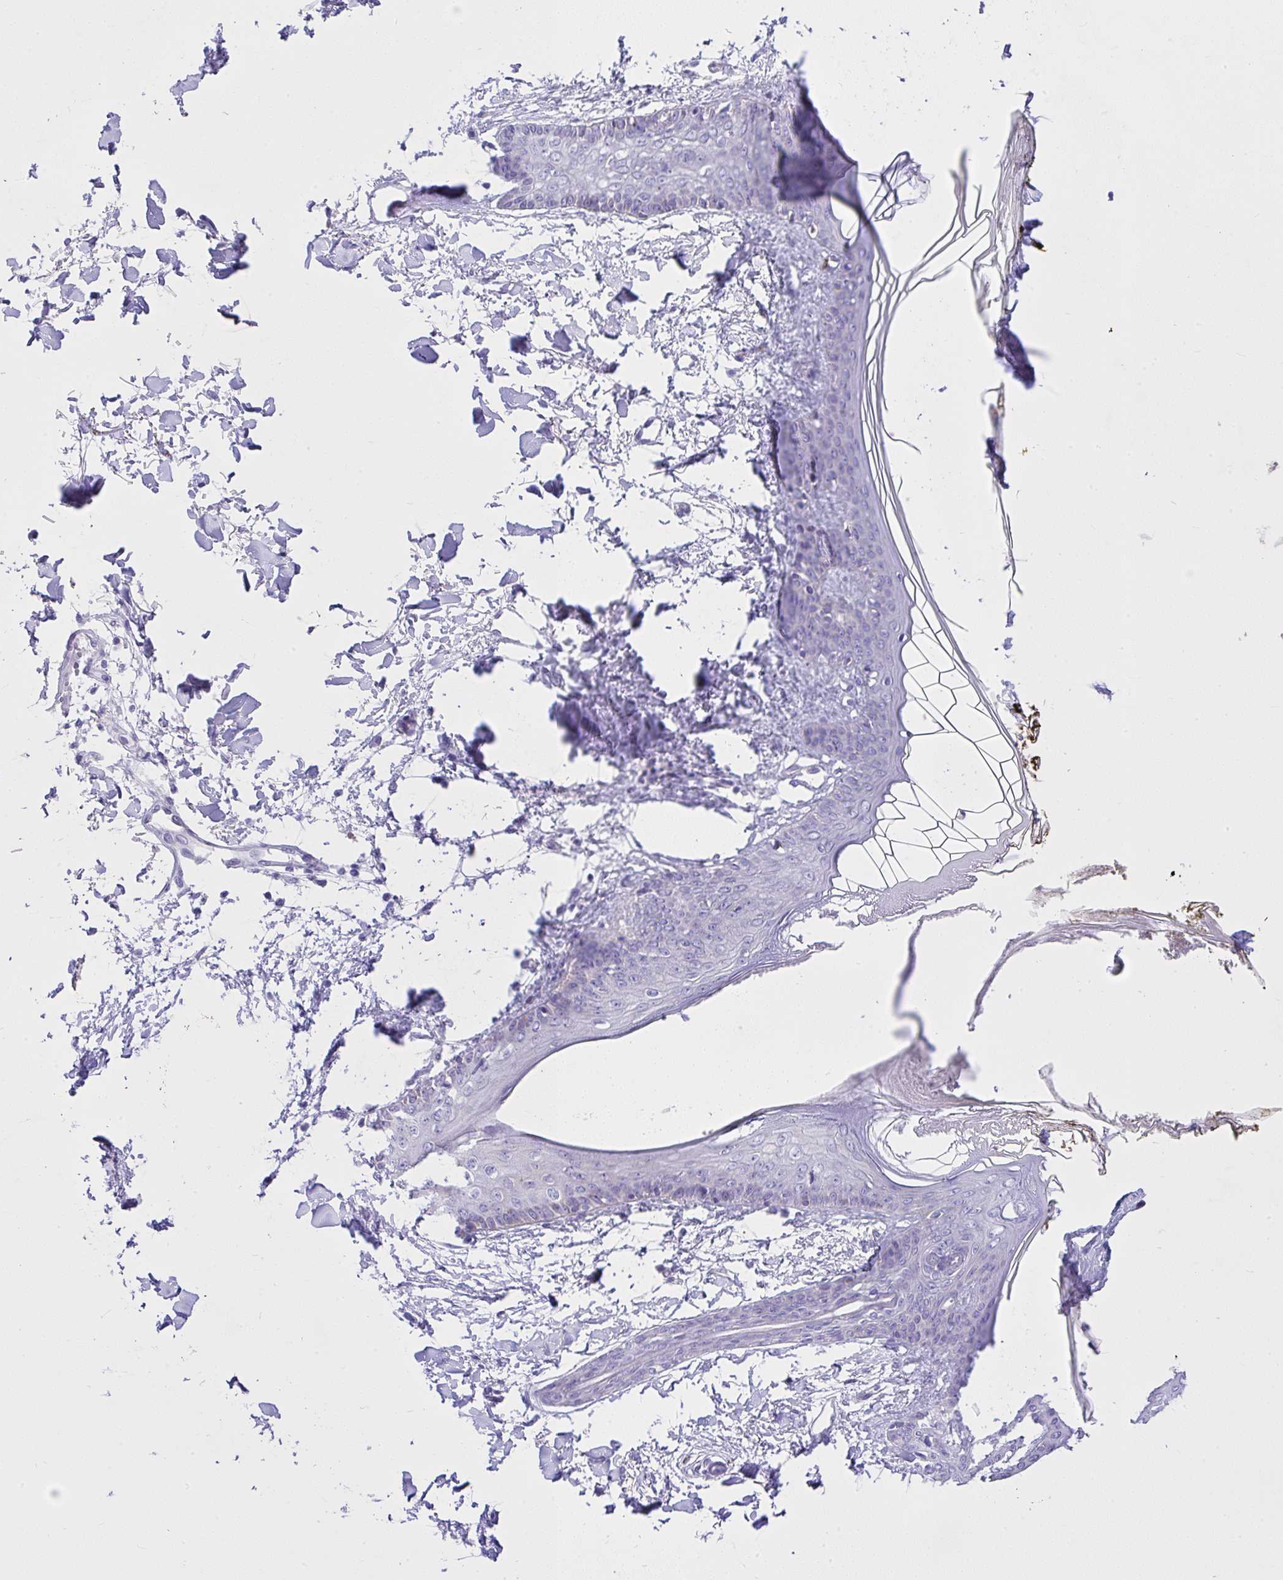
{"staining": {"intensity": "negative", "quantity": "none", "location": "none"}, "tissue": "skin", "cell_type": "Fibroblasts", "image_type": "normal", "snomed": [{"axis": "morphology", "description": "Normal tissue, NOS"}, {"axis": "topography", "description": "Skin"}], "caption": "High magnification brightfield microscopy of benign skin stained with DAB (3,3'-diaminobenzidine) (brown) and counterstained with hematoxylin (blue): fibroblasts show no significant staining. The staining was performed using DAB (3,3'-diaminobenzidine) to visualize the protein expression in brown, while the nuclei were stained in blue with hematoxylin (Magnification: 20x).", "gene": "SLC13A1", "patient": {"sex": "female", "age": 34}}